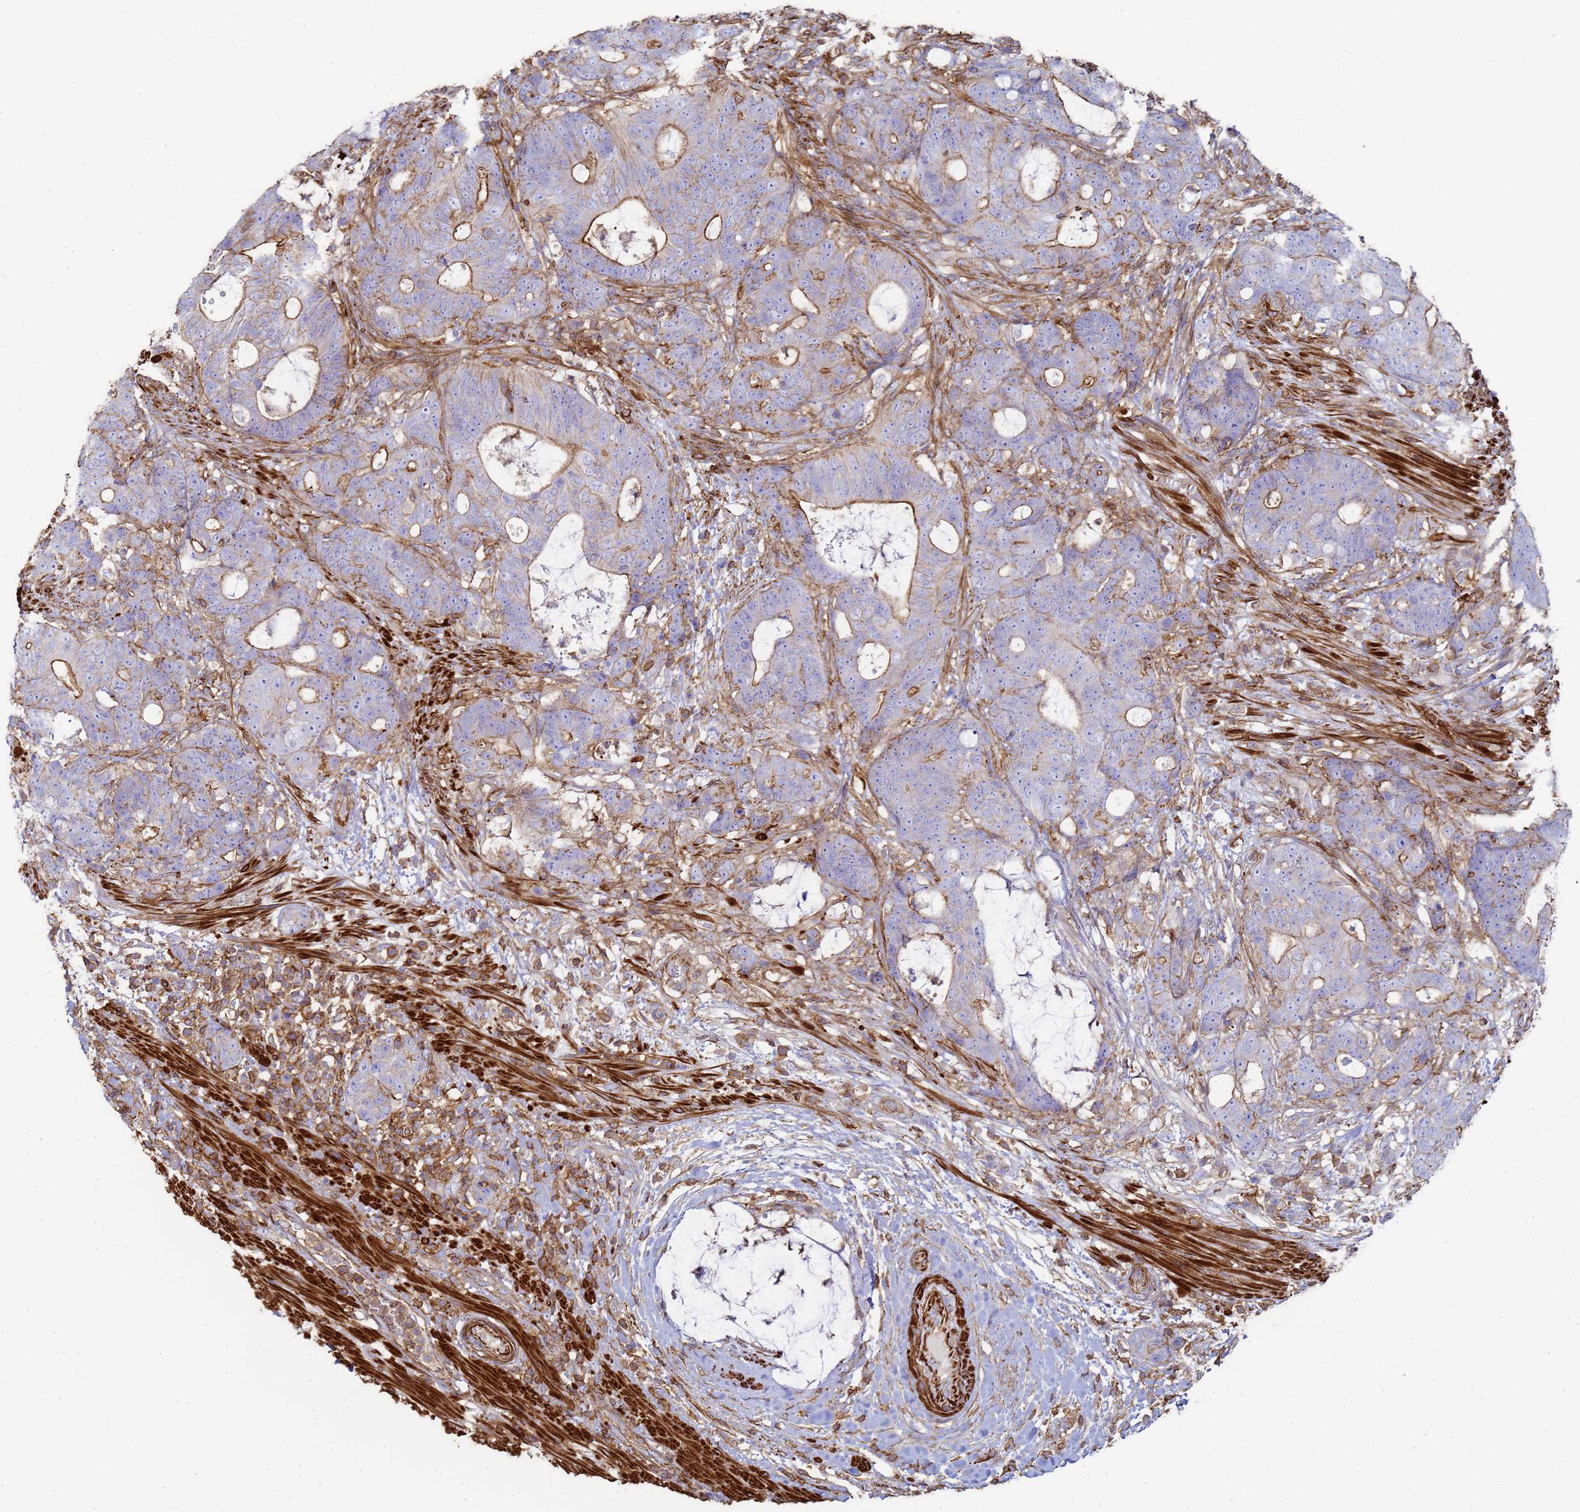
{"staining": {"intensity": "moderate", "quantity": "25%-75%", "location": "cytoplasmic/membranous"}, "tissue": "colorectal cancer", "cell_type": "Tumor cells", "image_type": "cancer", "snomed": [{"axis": "morphology", "description": "Adenocarcinoma, NOS"}, {"axis": "topography", "description": "Colon"}], "caption": "Colorectal cancer stained with a protein marker demonstrates moderate staining in tumor cells.", "gene": "ACTB", "patient": {"sex": "female", "age": 82}}